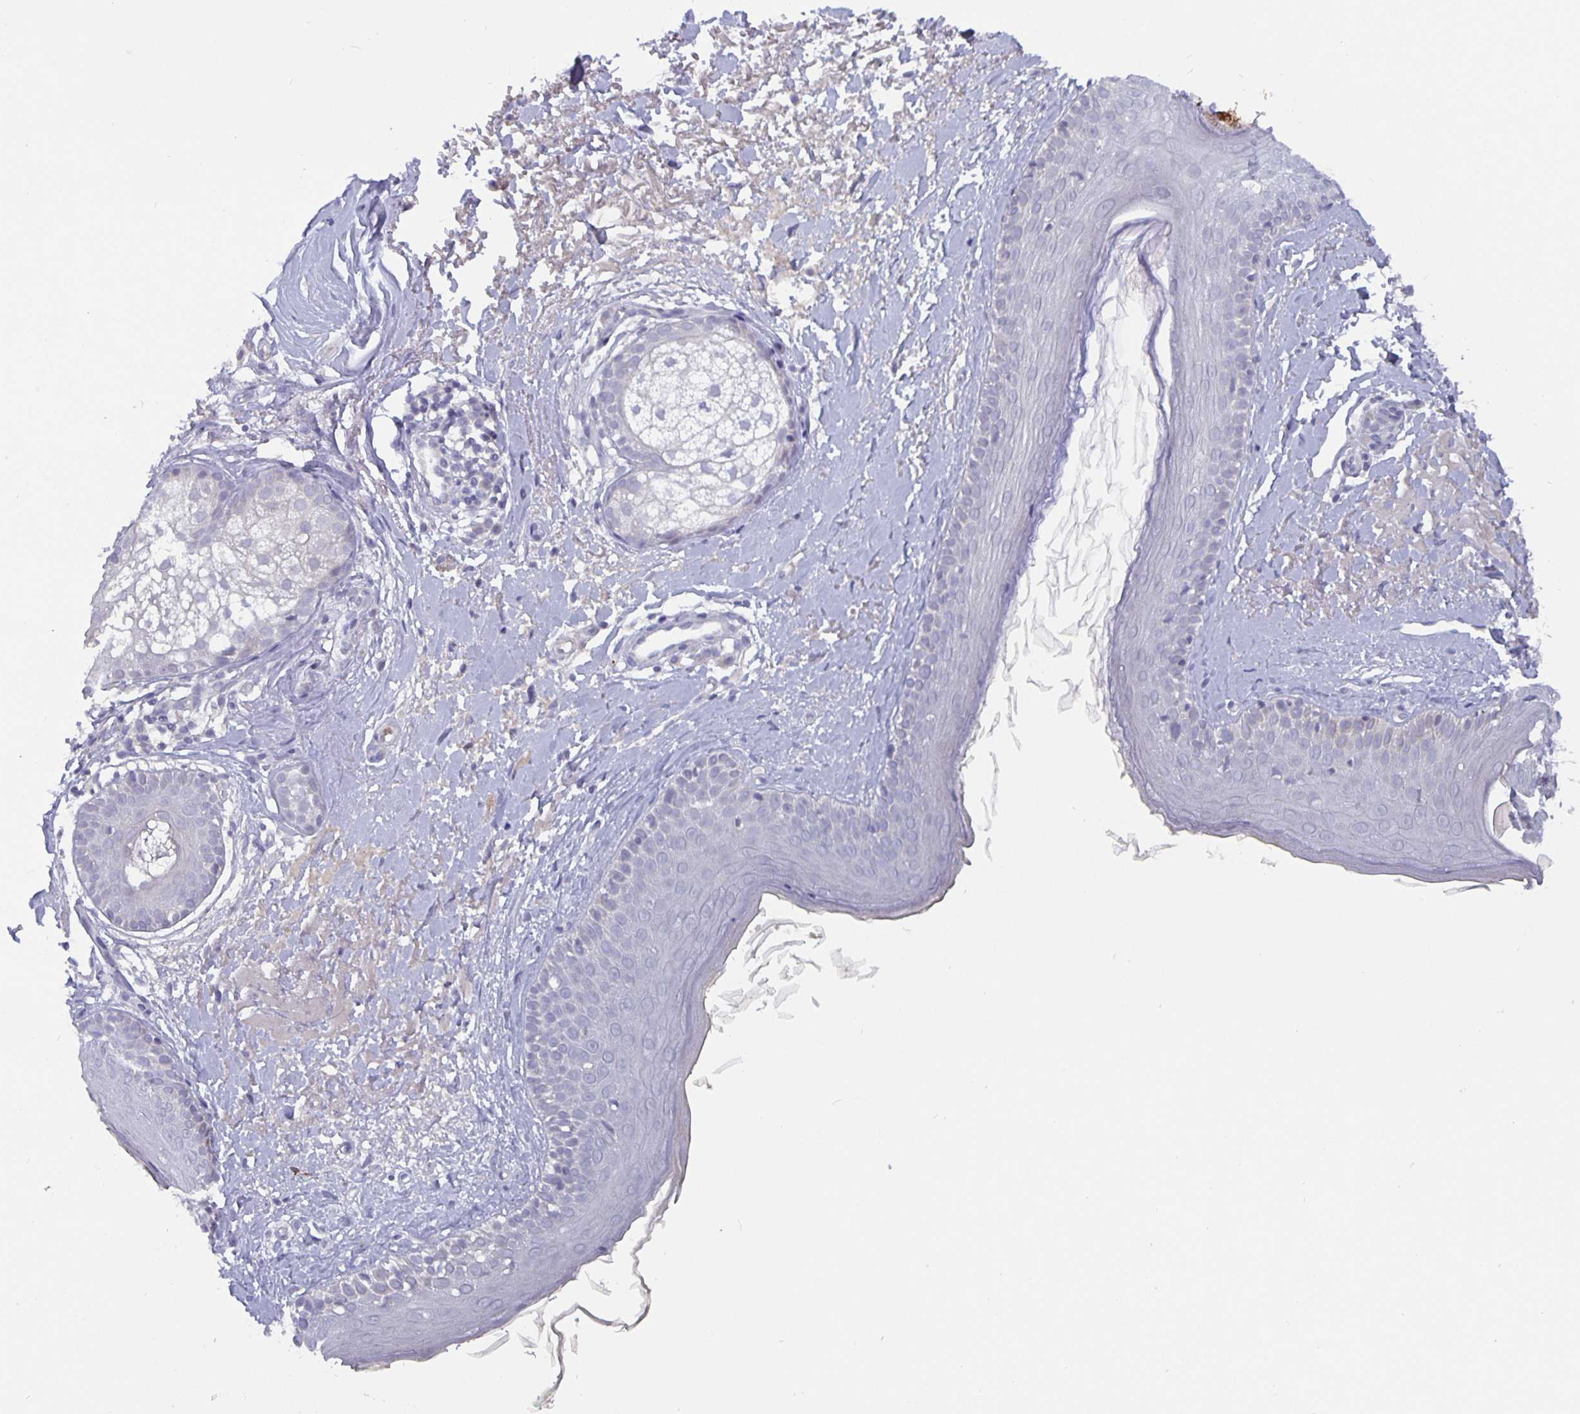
{"staining": {"intensity": "negative", "quantity": "none", "location": "none"}, "tissue": "skin", "cell_type": "Fibroblasts", "image_type": "normal", "snomed": [{"axis": "morphology", "description": "Normal tissue, NOS"}, {"axis": "topography", "description": "Skin"}], "caption": "IHC of benign skin demonstrates no positivity in fibroblasts. (Stains: DAB IHC with hematoxylin counter stain, Microscopy: brightfield microscopy at high magnification).", "gene": "GDF15", "patient": {"sex": "male", "age": 73}}